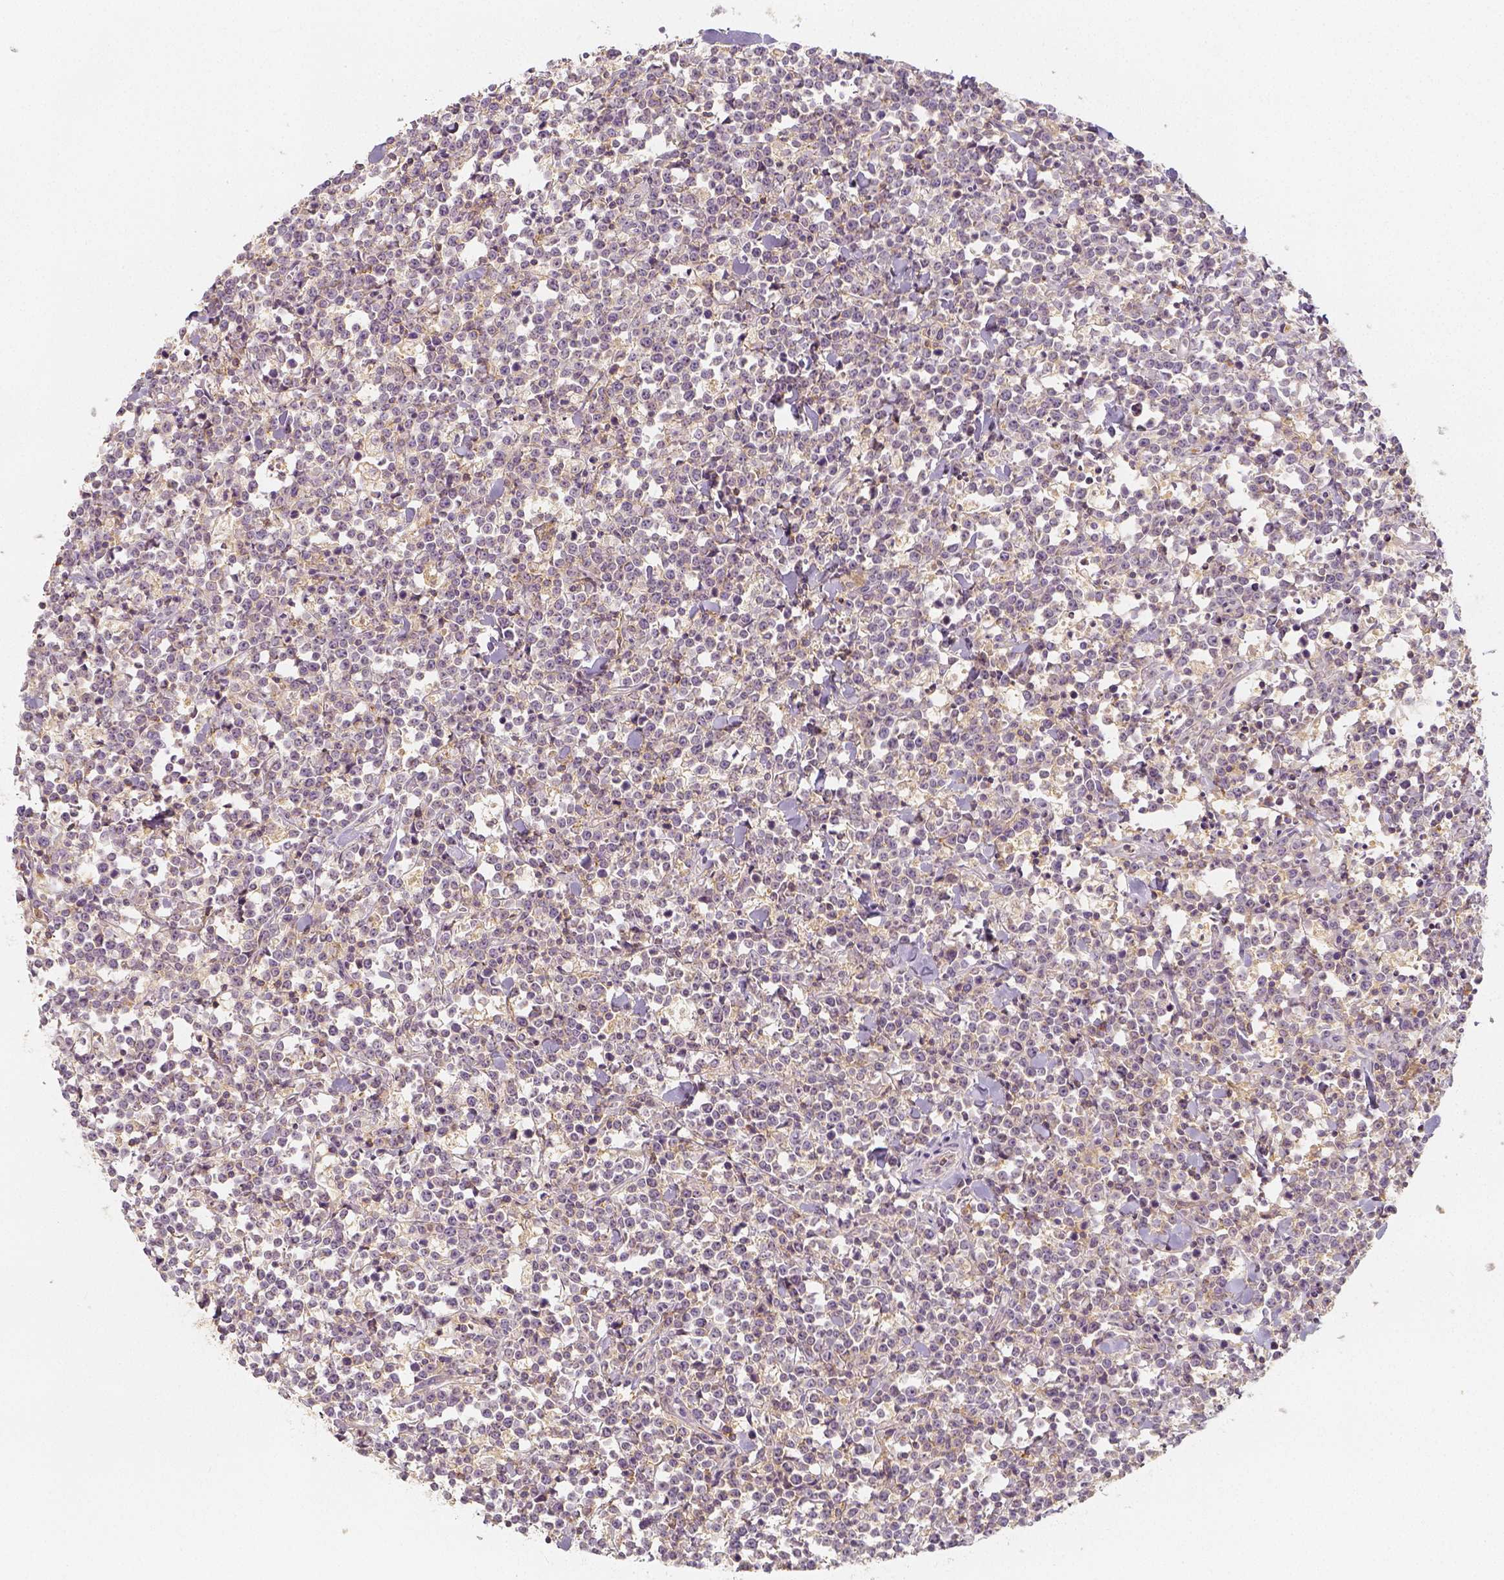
{"staining": {"intensity": "weak", "quantity": ">75%", "location": "cytoplasmic/membranous"}, "tissue": "lymphoma", "cell_type": "Tumor cells", "image_type": "cancer", "snomed": [{"axis": "morphology", "description": "Malignant lymphoma, non-Hodgkin's type, High grade"}, {"axis": "topography", "description": "Small intestine"}], "caption": "Protein staining by immunohistochemistry exhibits weak cytoplasmic/membranous positivity in about >75% of tumor cells in high-grade malignant lymphoma, non-Hodgkin's type.", "gene": "PTPRJ", "patient": {"sex": "female", "age": 56}}